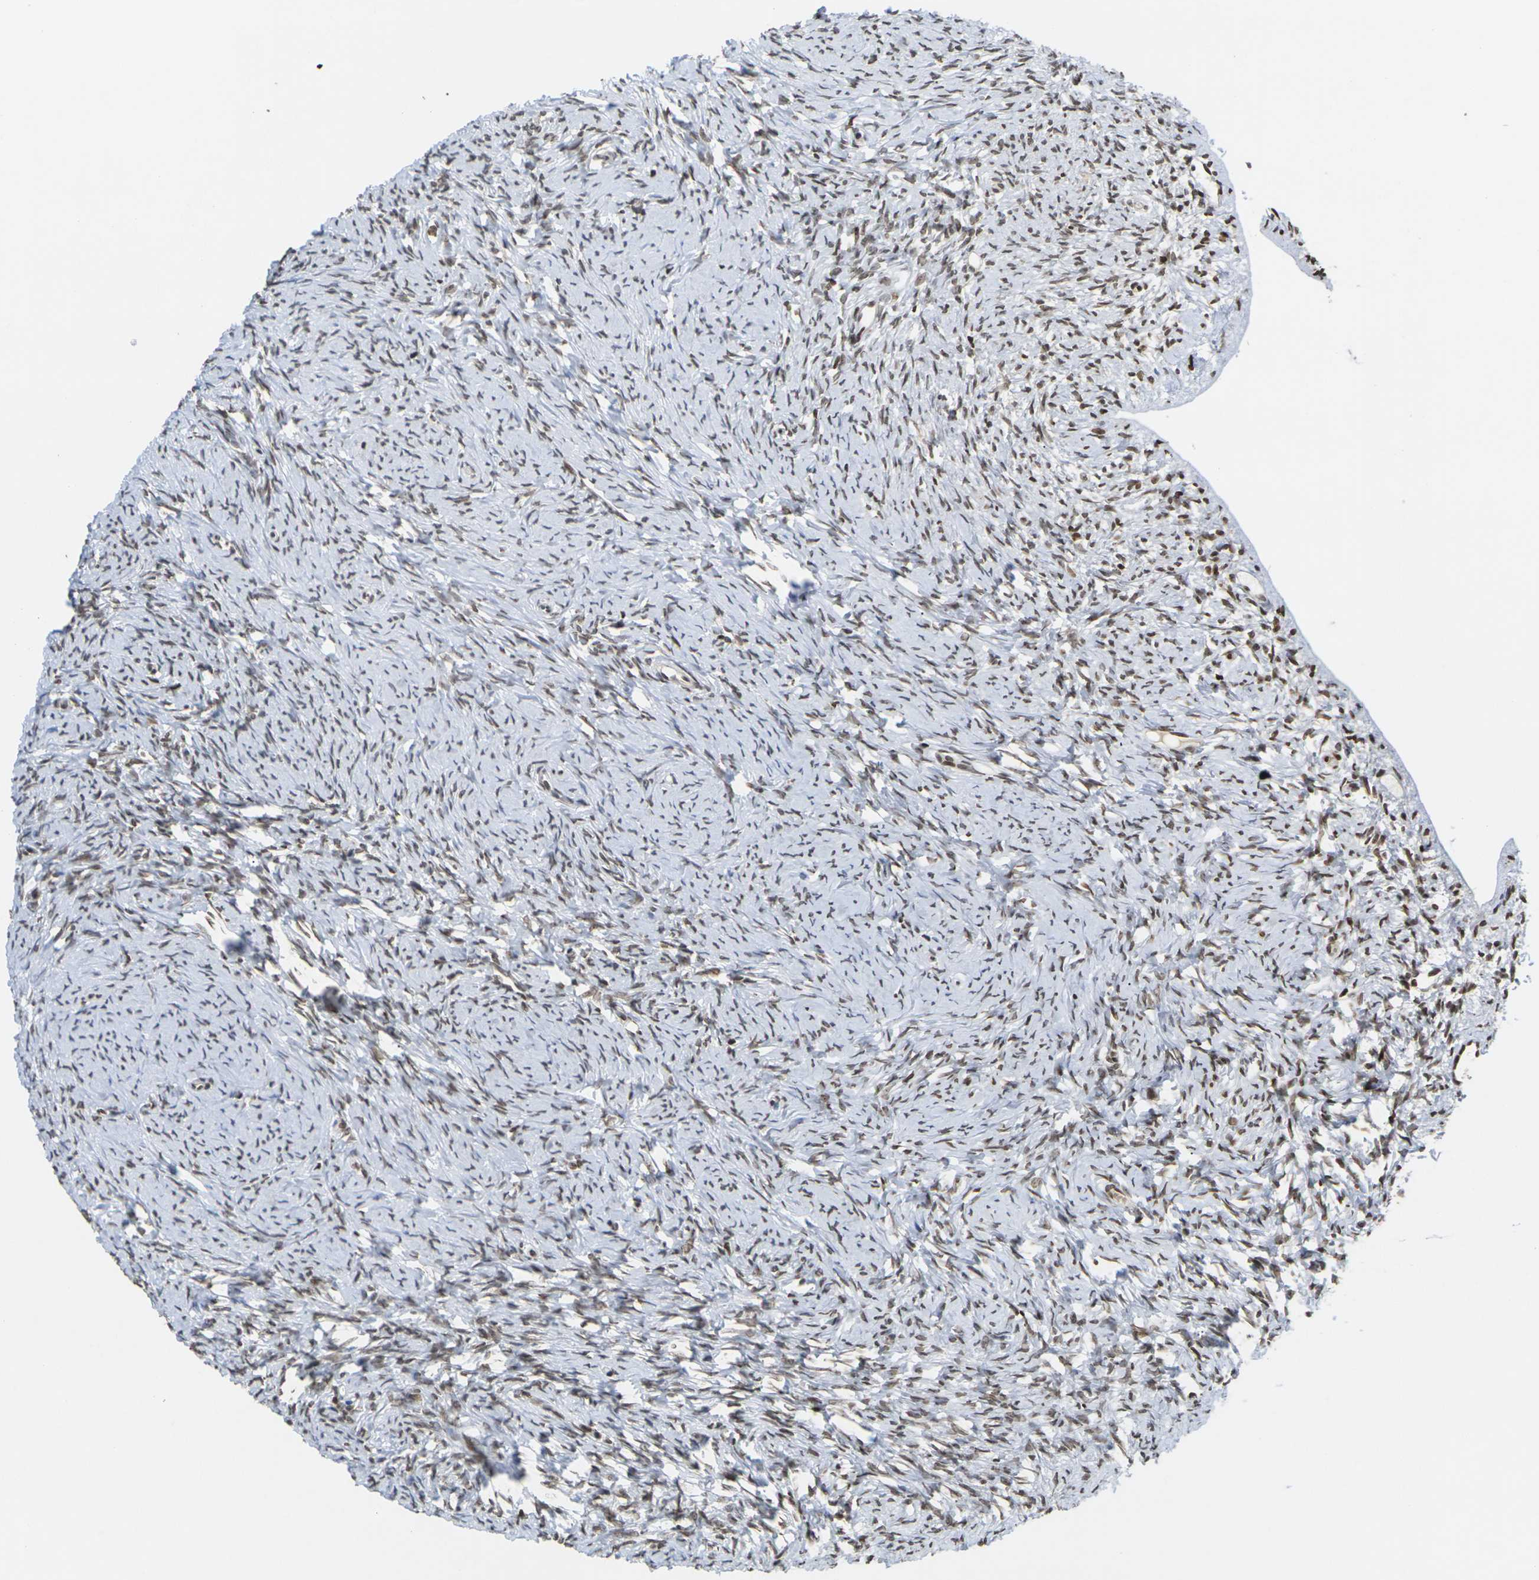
{"staining": {"intensity": "moderate", "quantity": ">75%", "location": "nuclear"}, "tissue": "ovary", "cell_type": "Ovarian stroma cells", "image_type": "normal", "snomed": [{"axis": "morphology", "description": "Normal tissue, NOS"}, {"axis": "topography", "description": "Ovary"}], "caption": "Protein analysis of normal ovary reveals moderate nuclear staining in about >75% of ovarian stroma cells. (Stains: DAB (3,3'-diaminobenzidine) in brown, nuclei in blue, Microscopy: brightfield microscopy at high magnification).", "gene": "ETV5", "patient": {"sex": "female", "age": 33}}